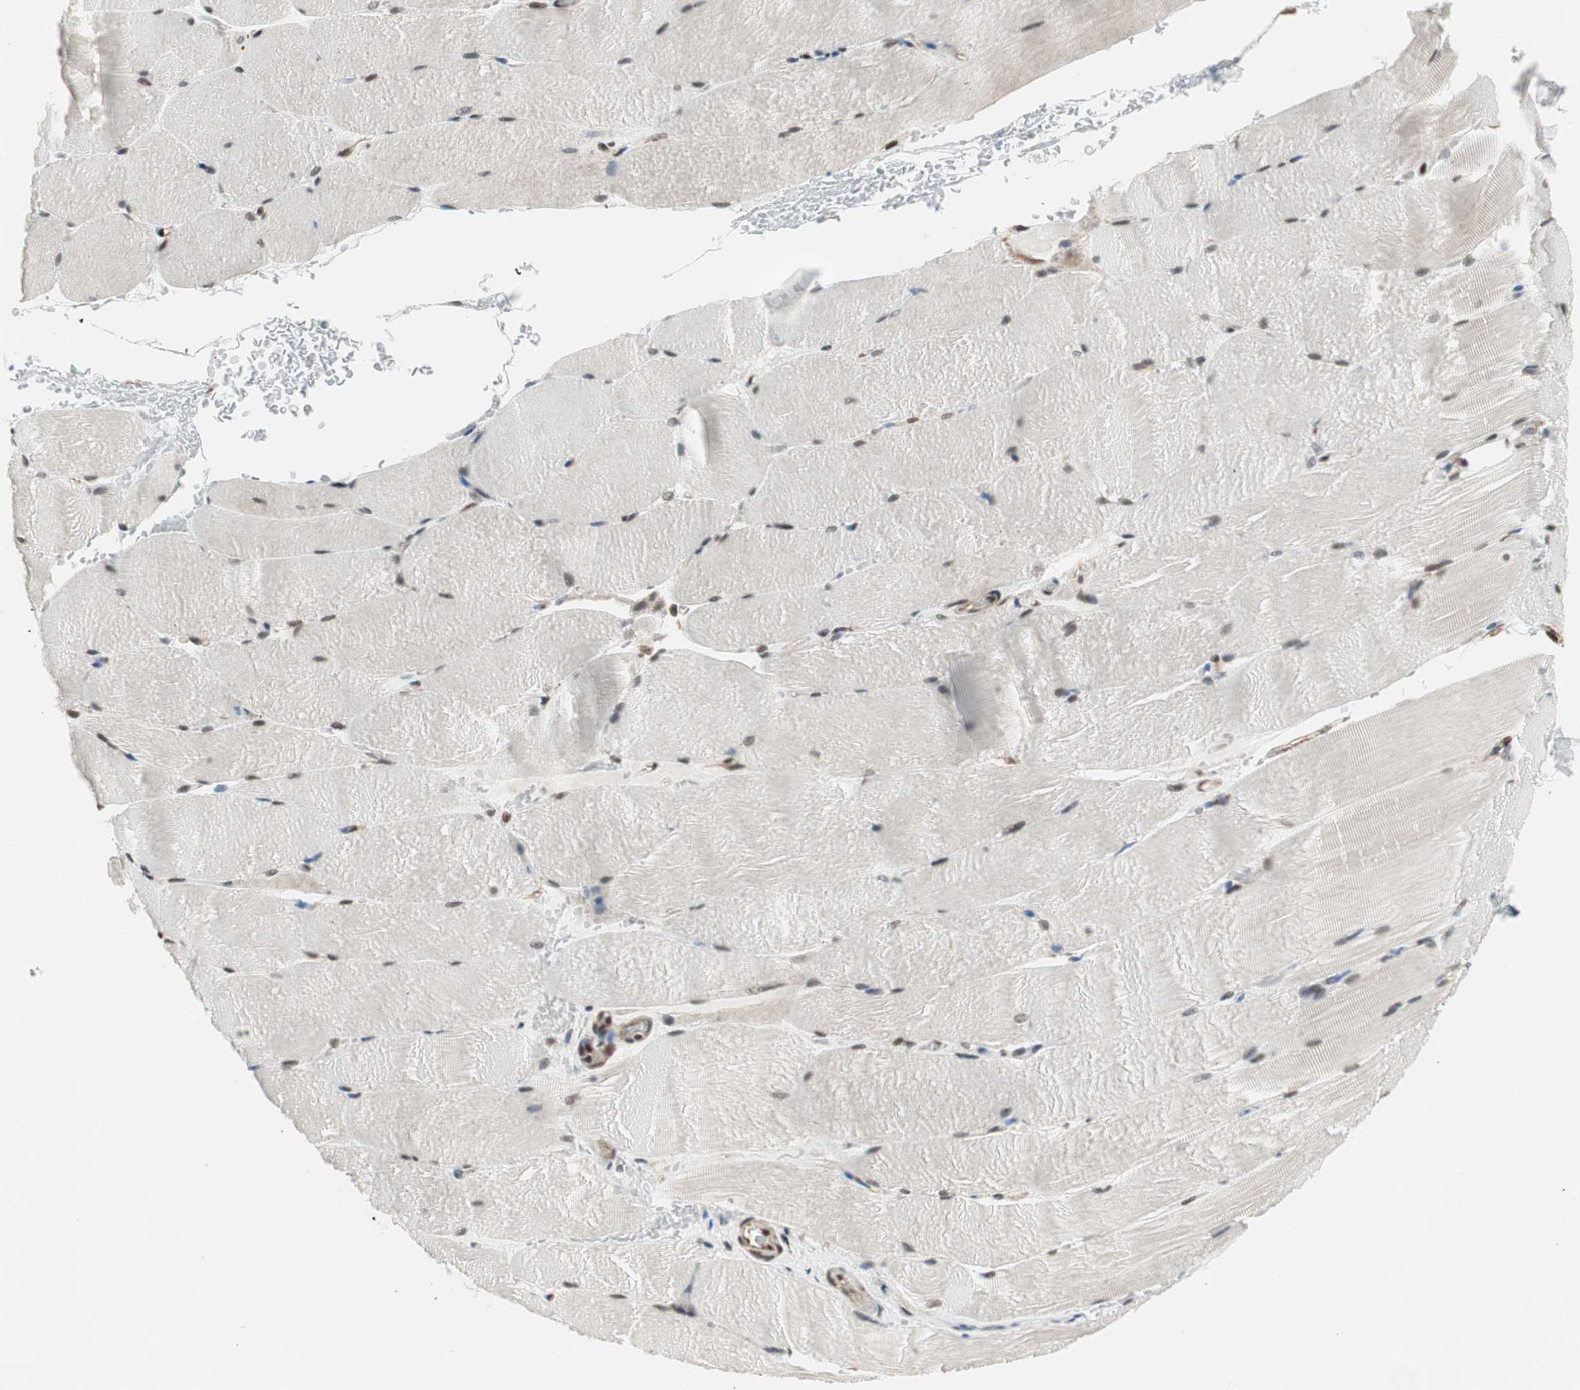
{"staining": {"intensity": "weak", "quantity": "25%-75%", "location": "nuclear"}, "tissue": "skeletal muscle", "cell_type": "Myocytes", "image_type": "normal", "snomed": [{"axis": "morphology", "description": "Normal tissue, NOS"}, {"axis": "topography", "description": "Skeletal muscle"}, {"axis": "topography", "description": "Parathyroid gland"}], "caption": "Myocytes display low levels of weak nuclear staining in approximately 25%-75% of cells in benign human skeletal muscle.", "gene": "ZBTB17", "patient": {"sex": "female", "age": 37}}